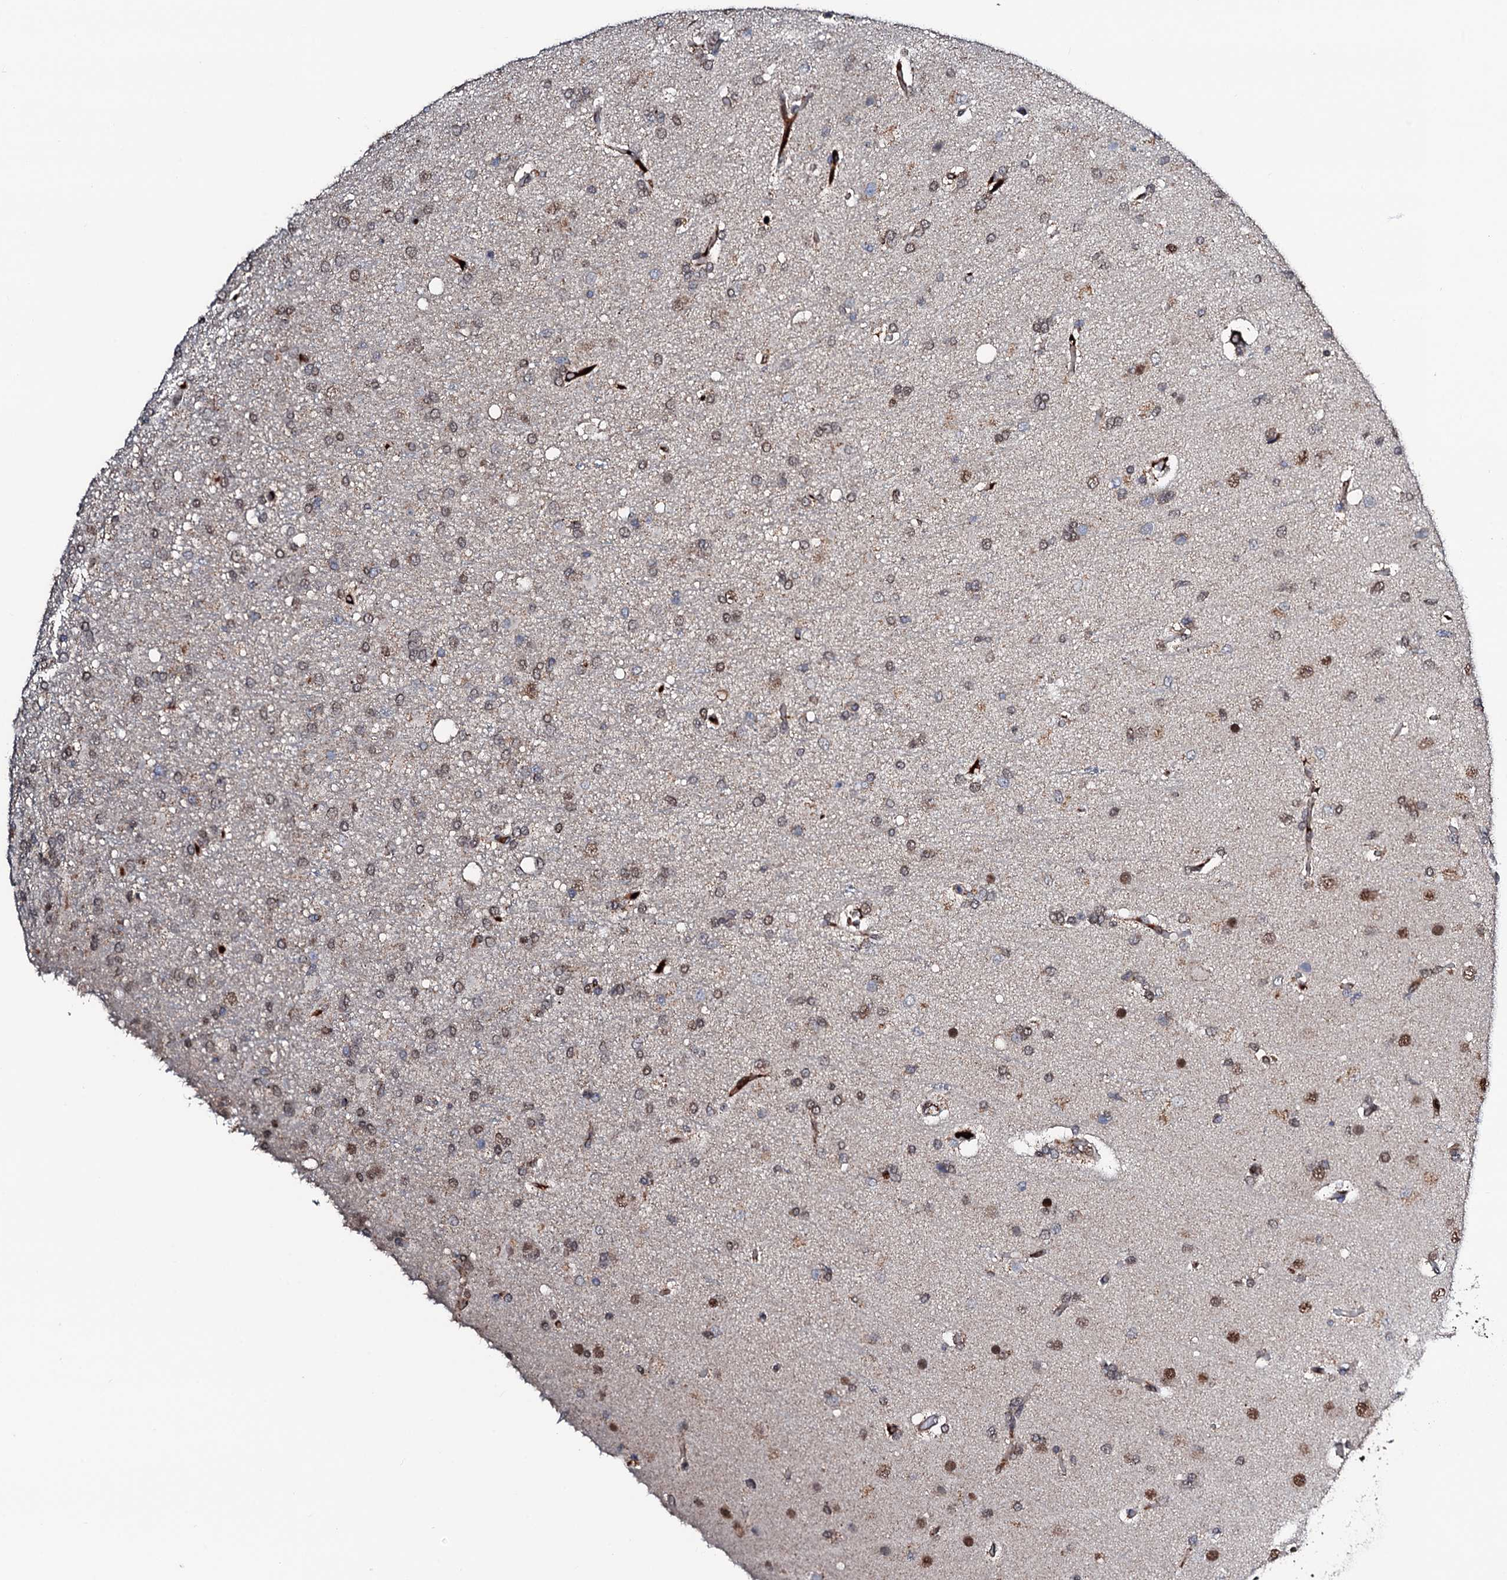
{"staining": {"intensity": "weak", "quantity": "25%-75%", "location": "nuclear"}, "tissue": "glioma", "cell_type": "Tumor cells", "image_type": "cancer", "snomed": [{"axis": "morphology", "description": "Glioma, malignant, High grade"}, {"axis": "topography", "description": "Brain"}], "caption": "Human malignant high-grade glioma stained with a protein marker reveals weak staining in tumor cells.", "gene": "KIF18A", "patient": {"sex": "female", "age": 74}}